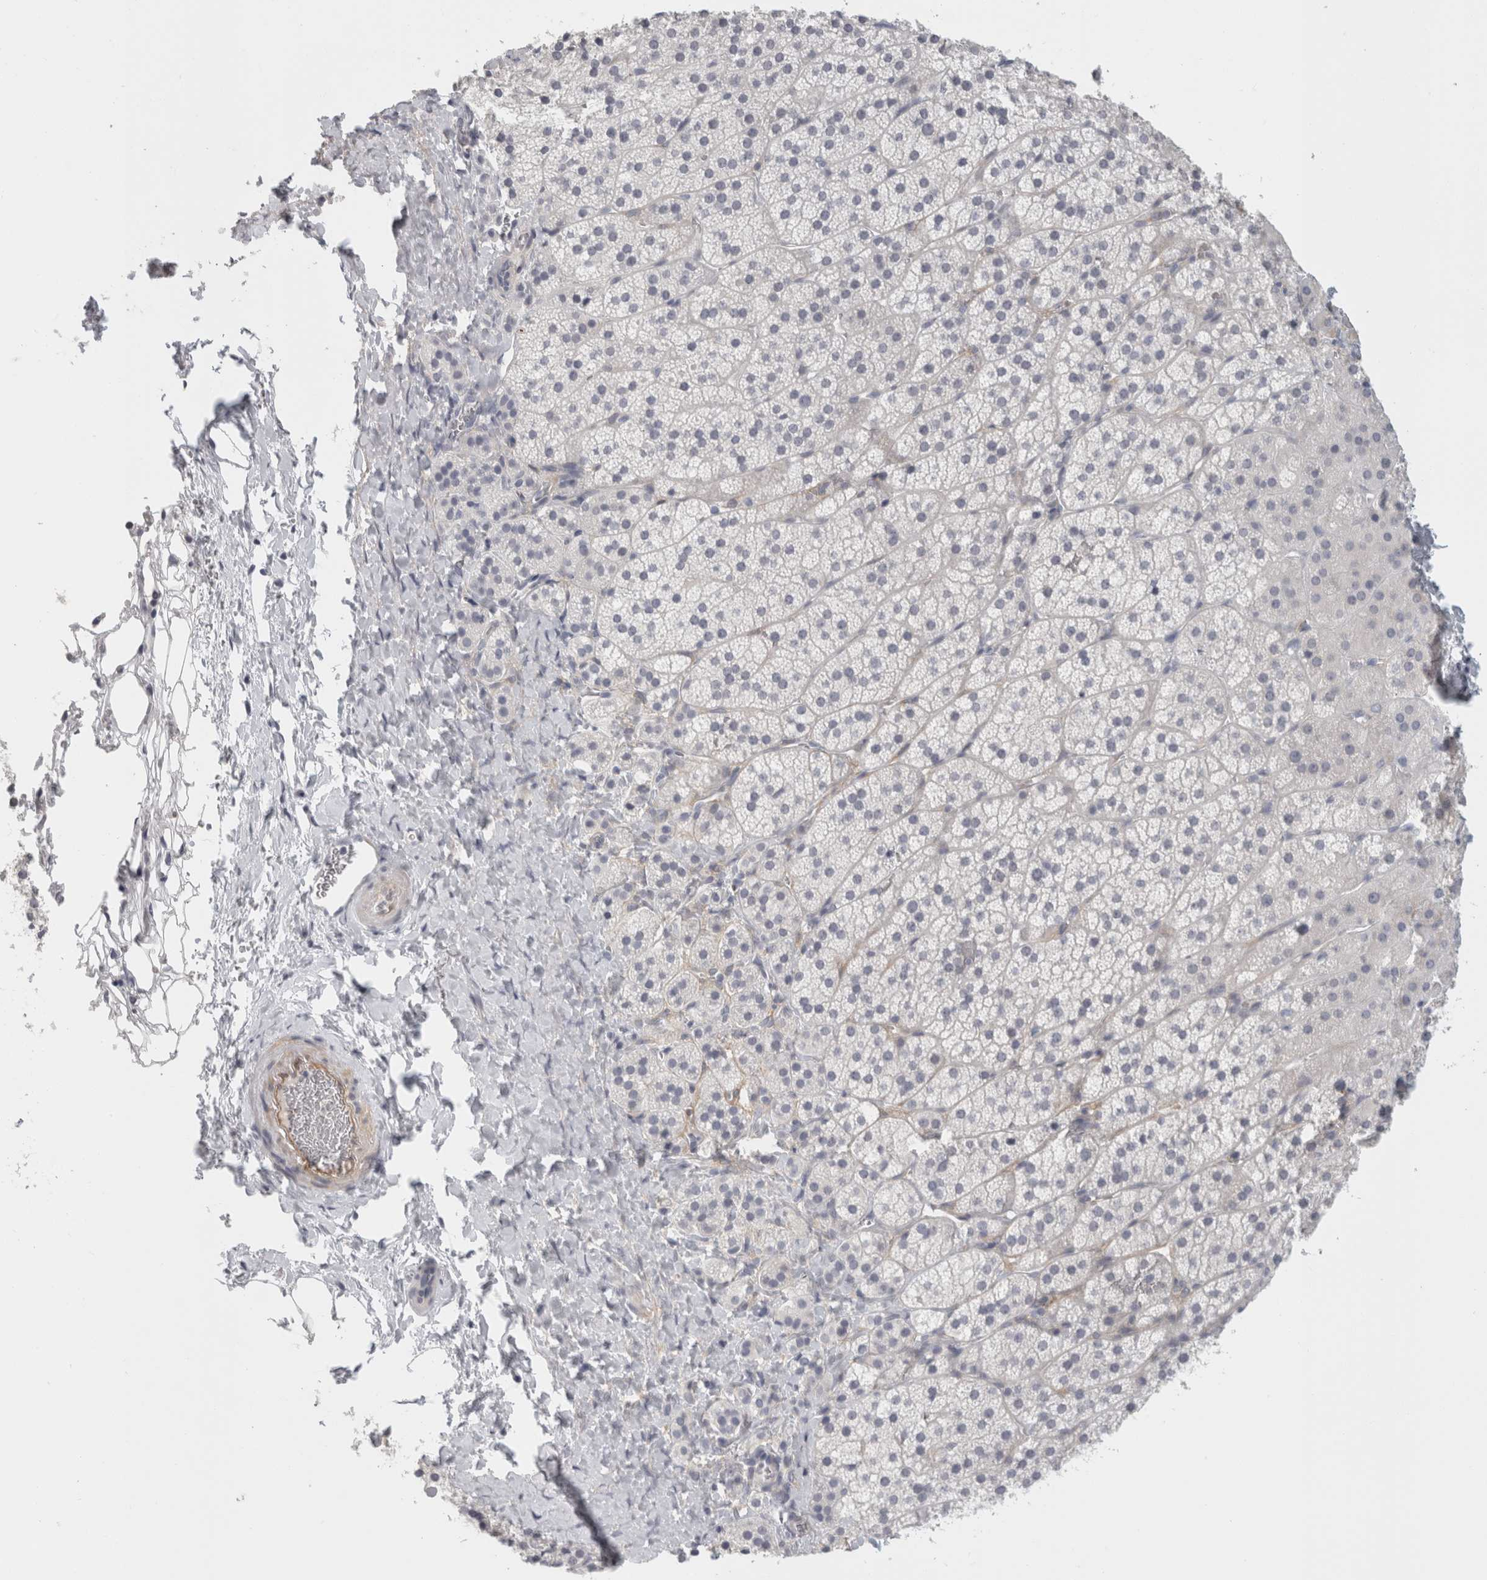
{"staining": {"intensity": "negative", "quantity": "none", "location": "none"}, "tissue": "adrenal gland", "cell_type": "Glandular cells", "image_type": "normal", "snomed": [{"axis": "morphology", "description": "Normal tissue, NOS"}, {"axis": "topography", "description": "Adrenal gland"}], "caption": "An immunohistochemistry (IHC) micrograph of benign adrenal gland is shown. There is no staining in glandular cells of adrenal gland.", "gene": "FBLIM1", "patient": {"sex": "female", "age": 44}}